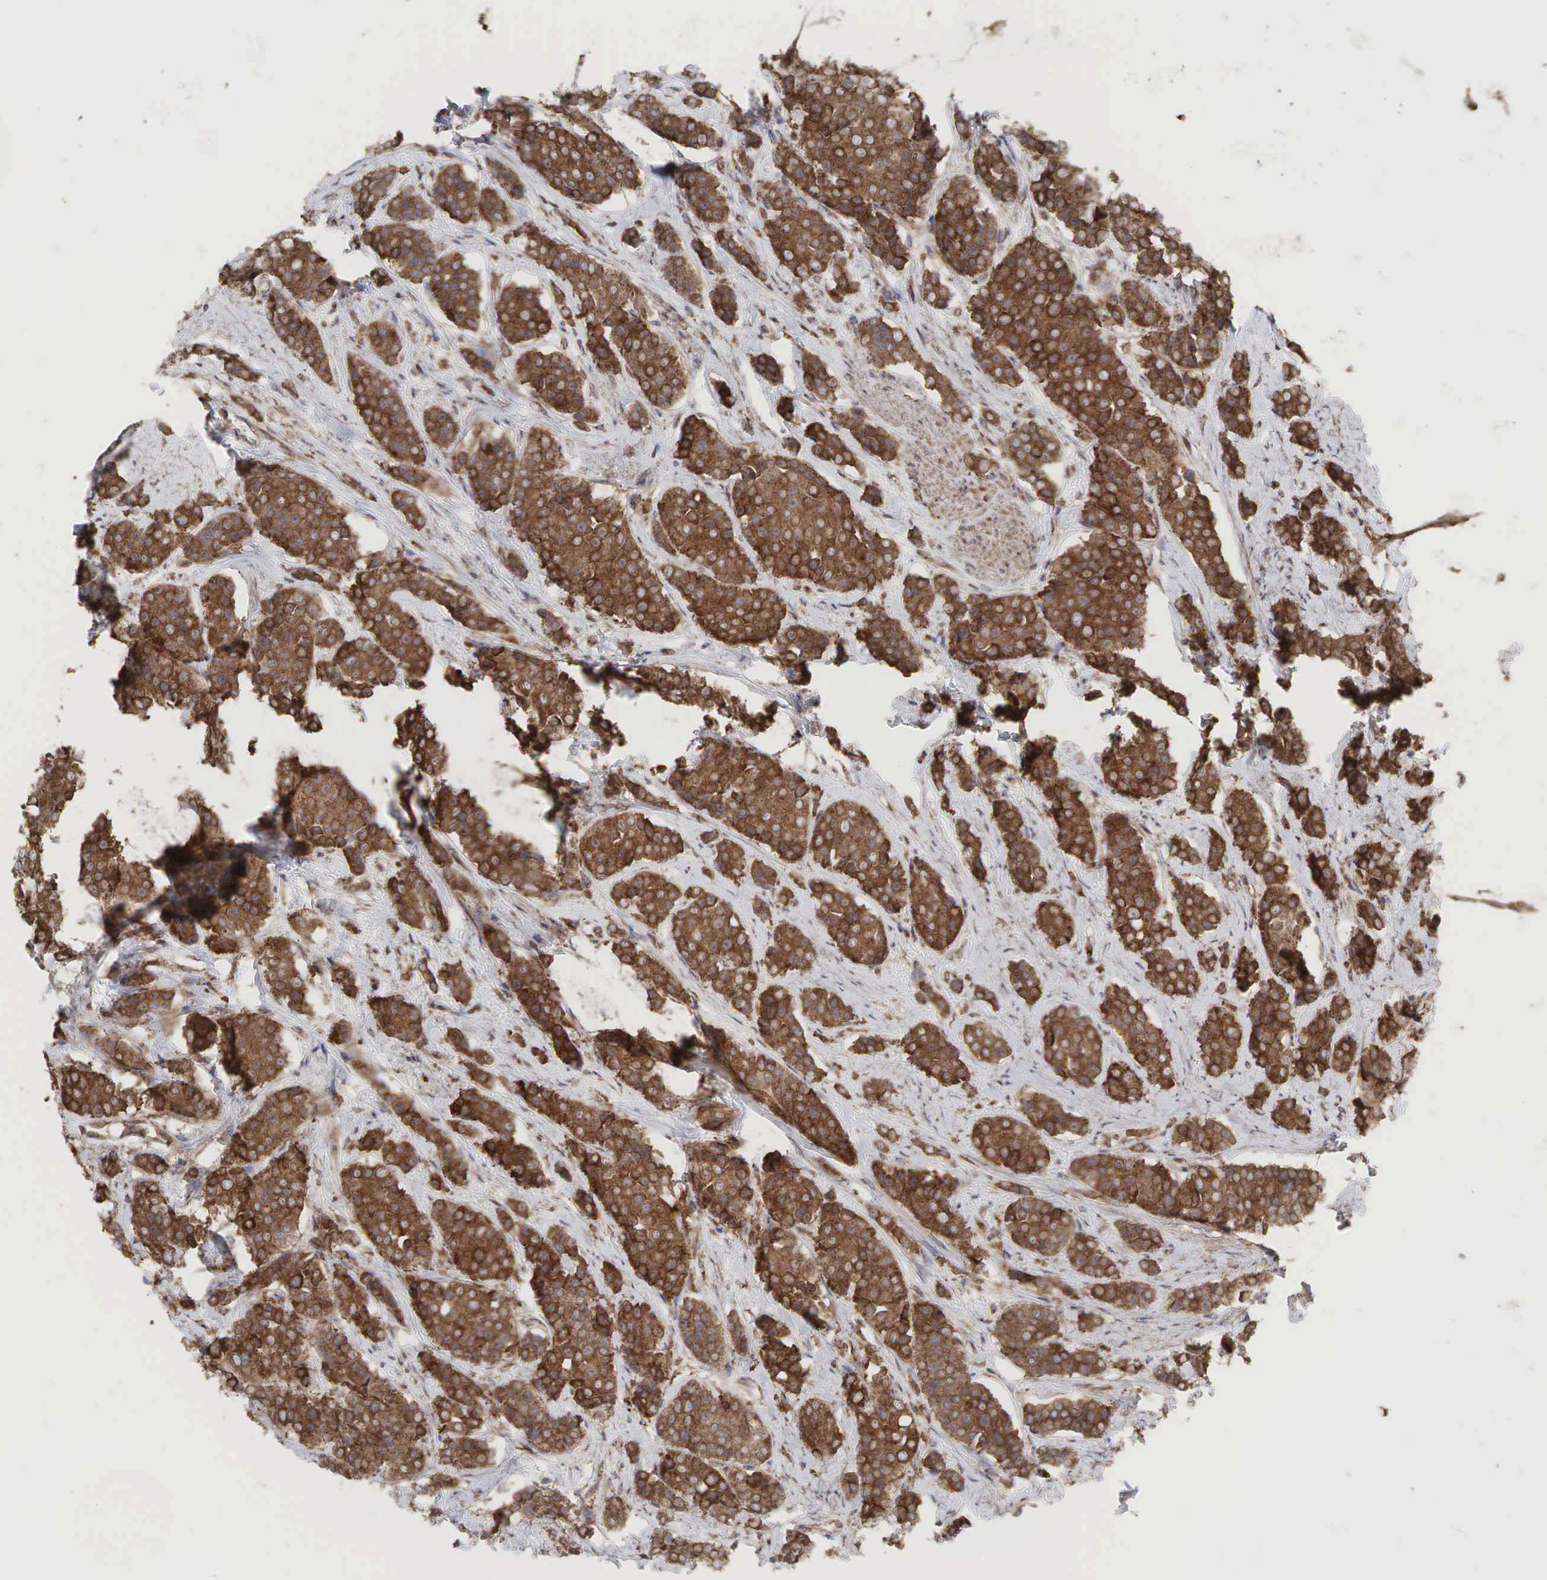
{"staining": {"intensity": "moderate", "quantity": ">75%", "location": "cytoplasmic/membranous"}, "tissue": "carcinoid", "cell_type": "Tumor cells", "image_type": "cancer", "snomed": [{"axis": "morphology", "description": "Carcinoid, malignant, NOS"}, {"axis": "topography", "description": "Small intestine"}], "caption": "A micrograph showing moderate cytoplasmic/membranous expression in about >75% of tumor cells in malignant carcinoid, as visualized by brown immunohistochemical staining.", "gene": "PABPC5", "patient": {"sex": "male", "age": 60}}